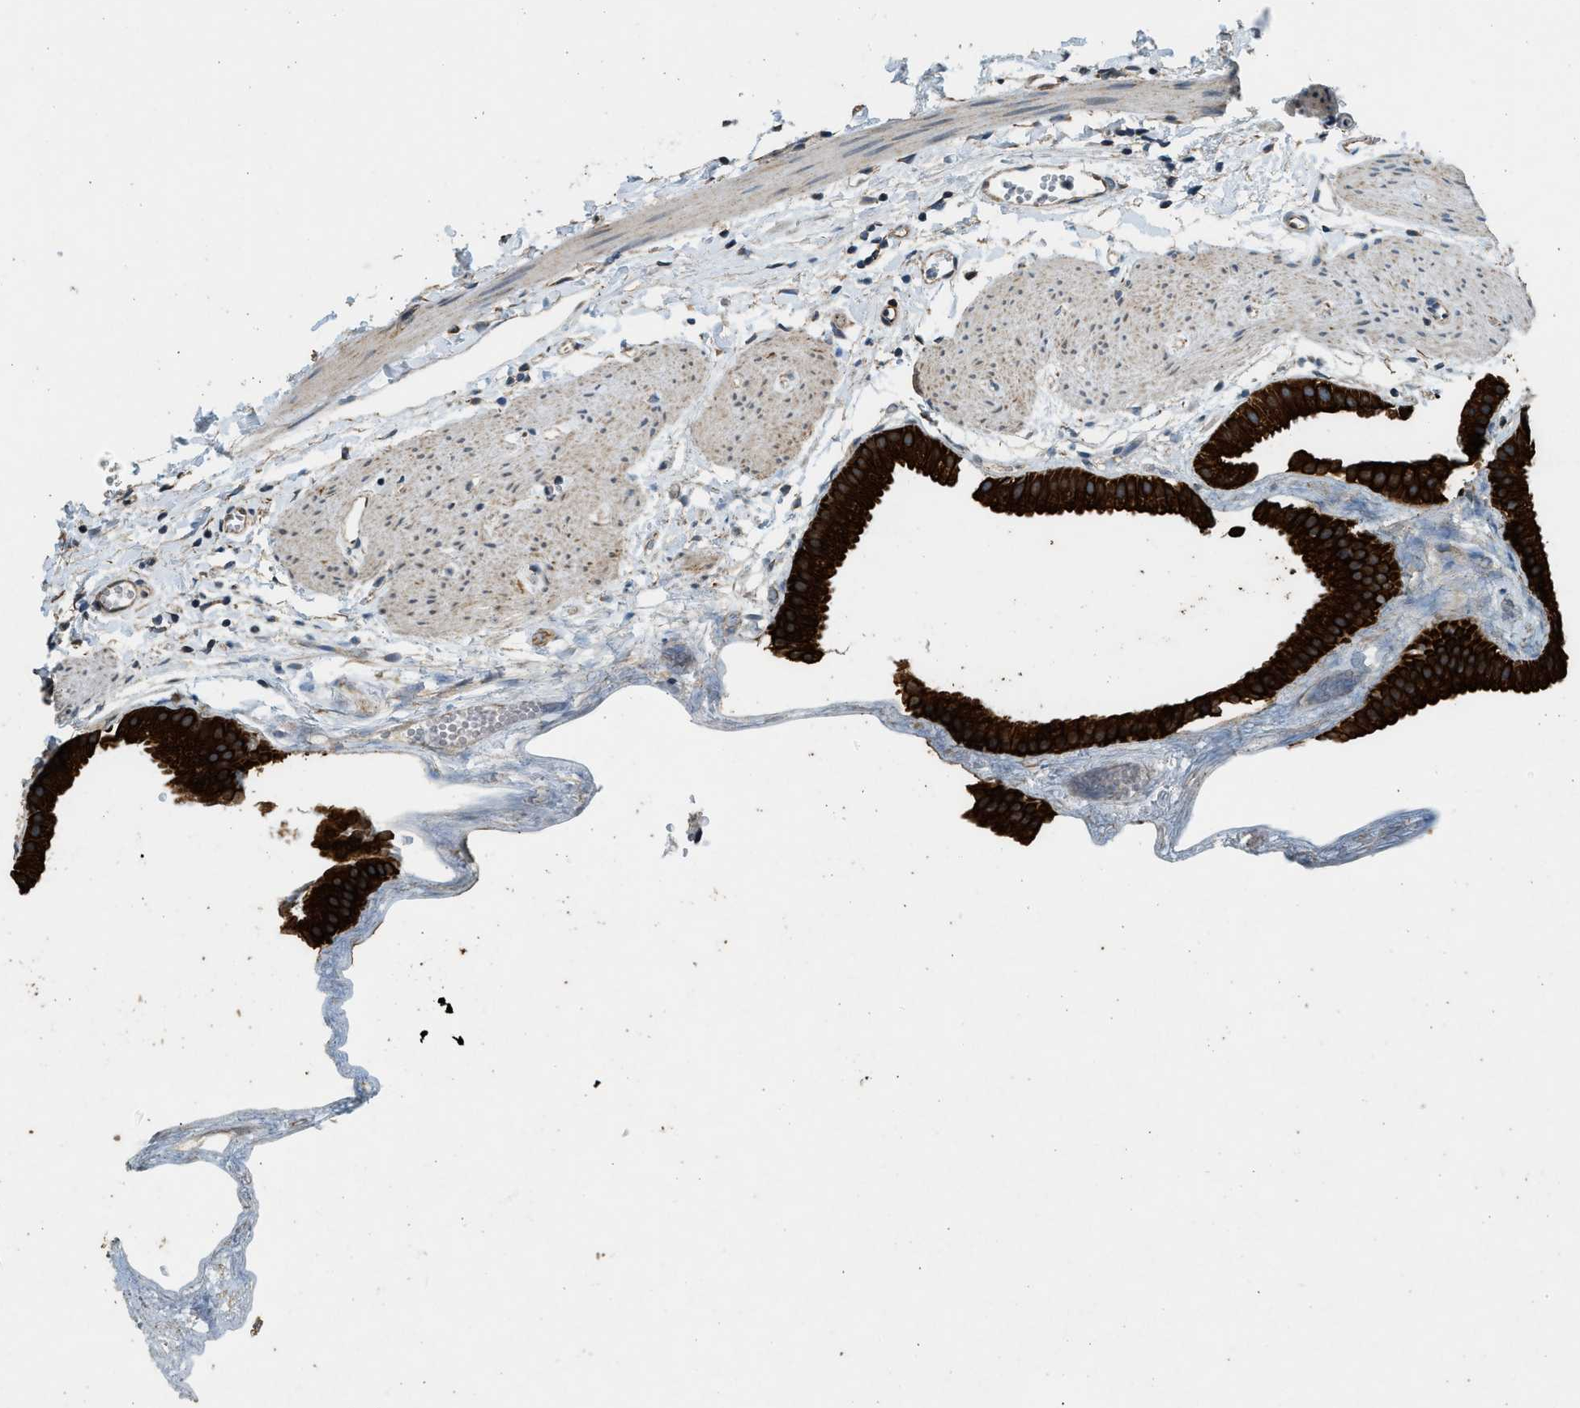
{"staining": {"intensity": "strong", "quantity": ">75%", "location": "cytoplasmic/membranous"}, "tissue": "gallbladder", "cell_type": "Glandular cells", "image_type": "normal", "snomed": [{"axis": "morphology", "description": "Normal tissue, NOS"}, {"axis": "topography", "description": "Gallbladder"}], "caption": "A high-resolution histopathology image shows IHC staining of unremarkable gallbladder, which demonstrates strong cytoplasmic/membranous staining in approximately >75% of glandular cells.", "gene": "PCLO", "patient": {"sex": "female", "age": 64}}